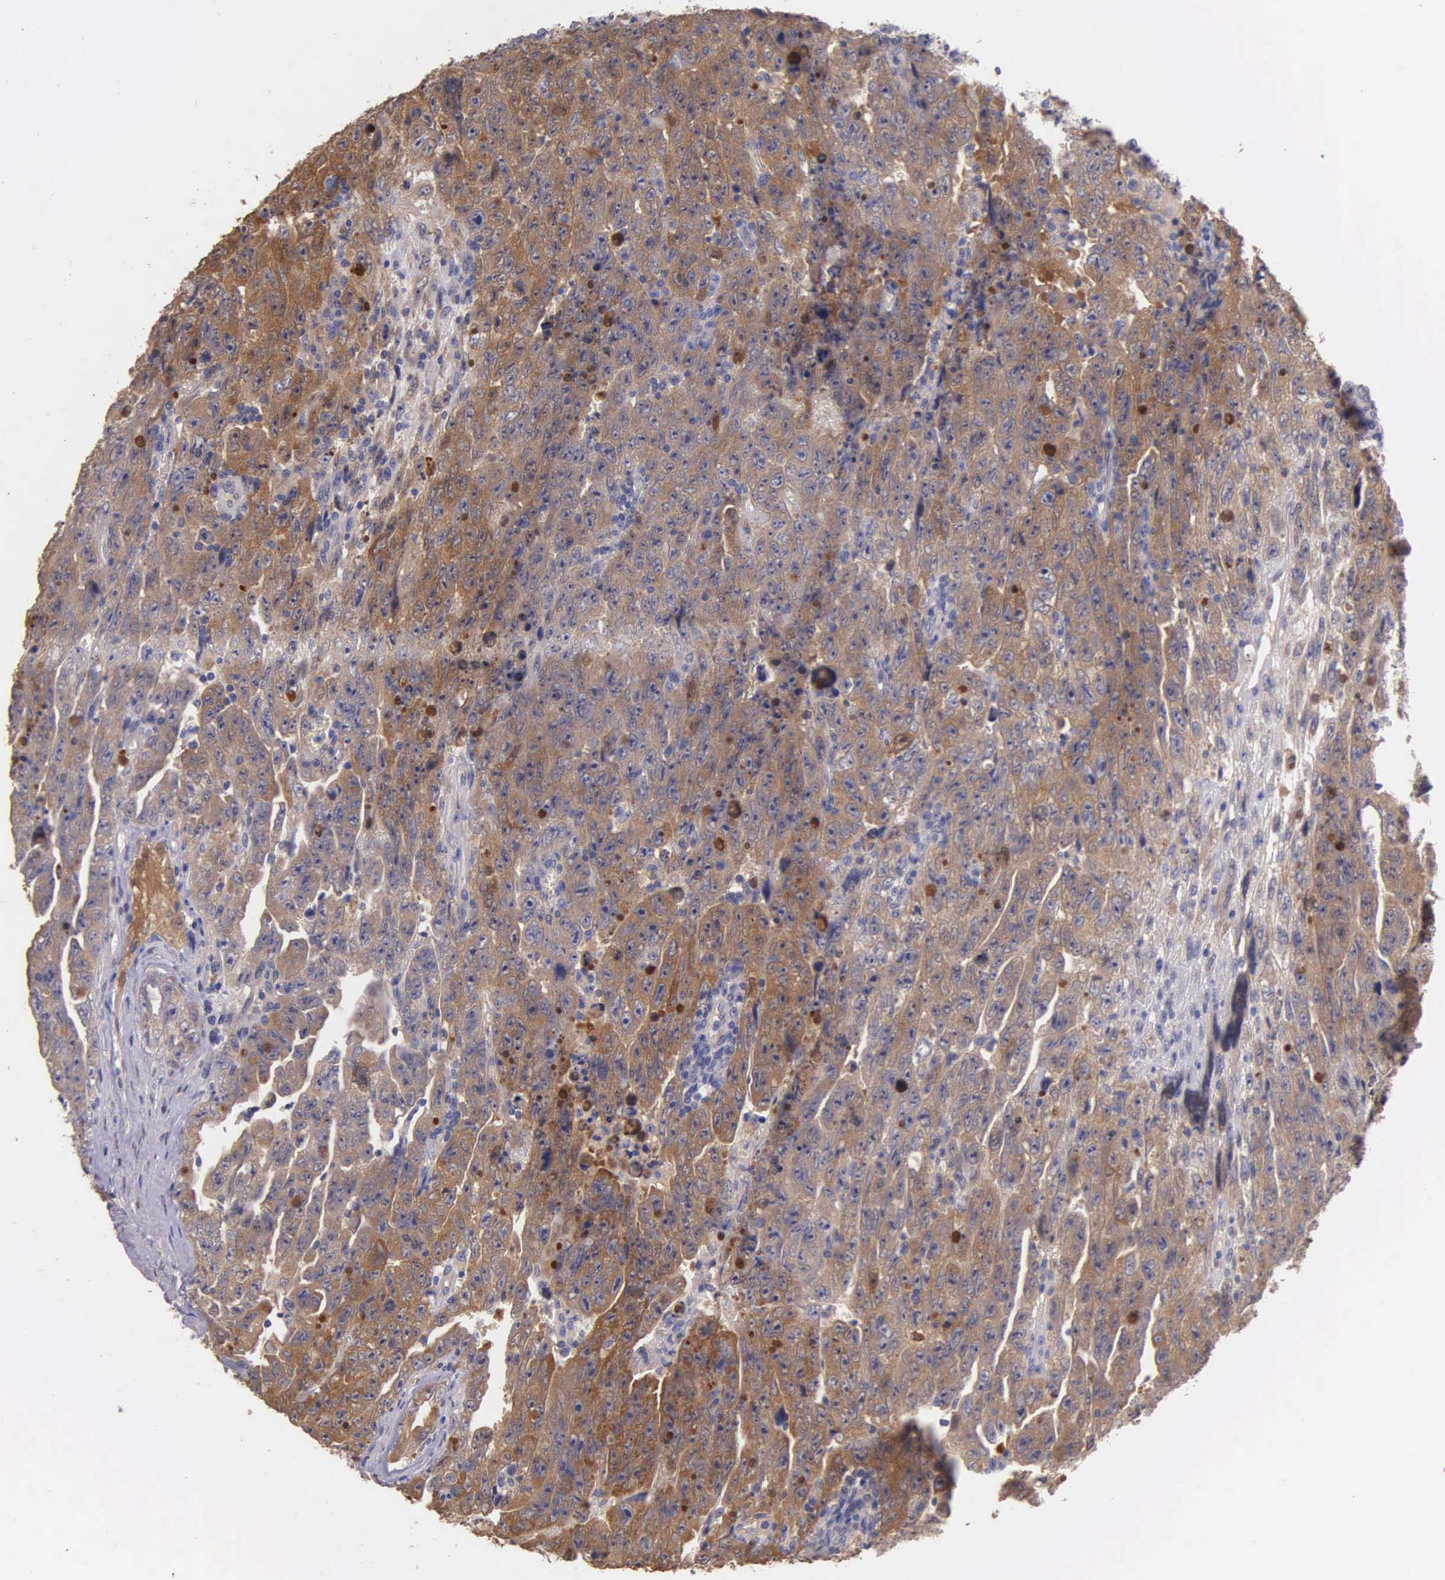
{"staining": {"intensity": "strong", "quantity": ">75%", "location": "cytoplasmic/membranous"}, "tissue": "testis cancer", "cell_type": "Tumor cells", "image_type": "cancer", "snomed": [{"axis": "morphology", "description": "Carcinoma, Embryonal, NOS"}, {"axis": "topography", "description": "Testis"}], "caption": "Testis cancer stained for a protein displays strong cytoplasmic/membranous positivity in tumor cells.", "gene": "GSTT2", "patient": {"sex": "male", "age": 28}}